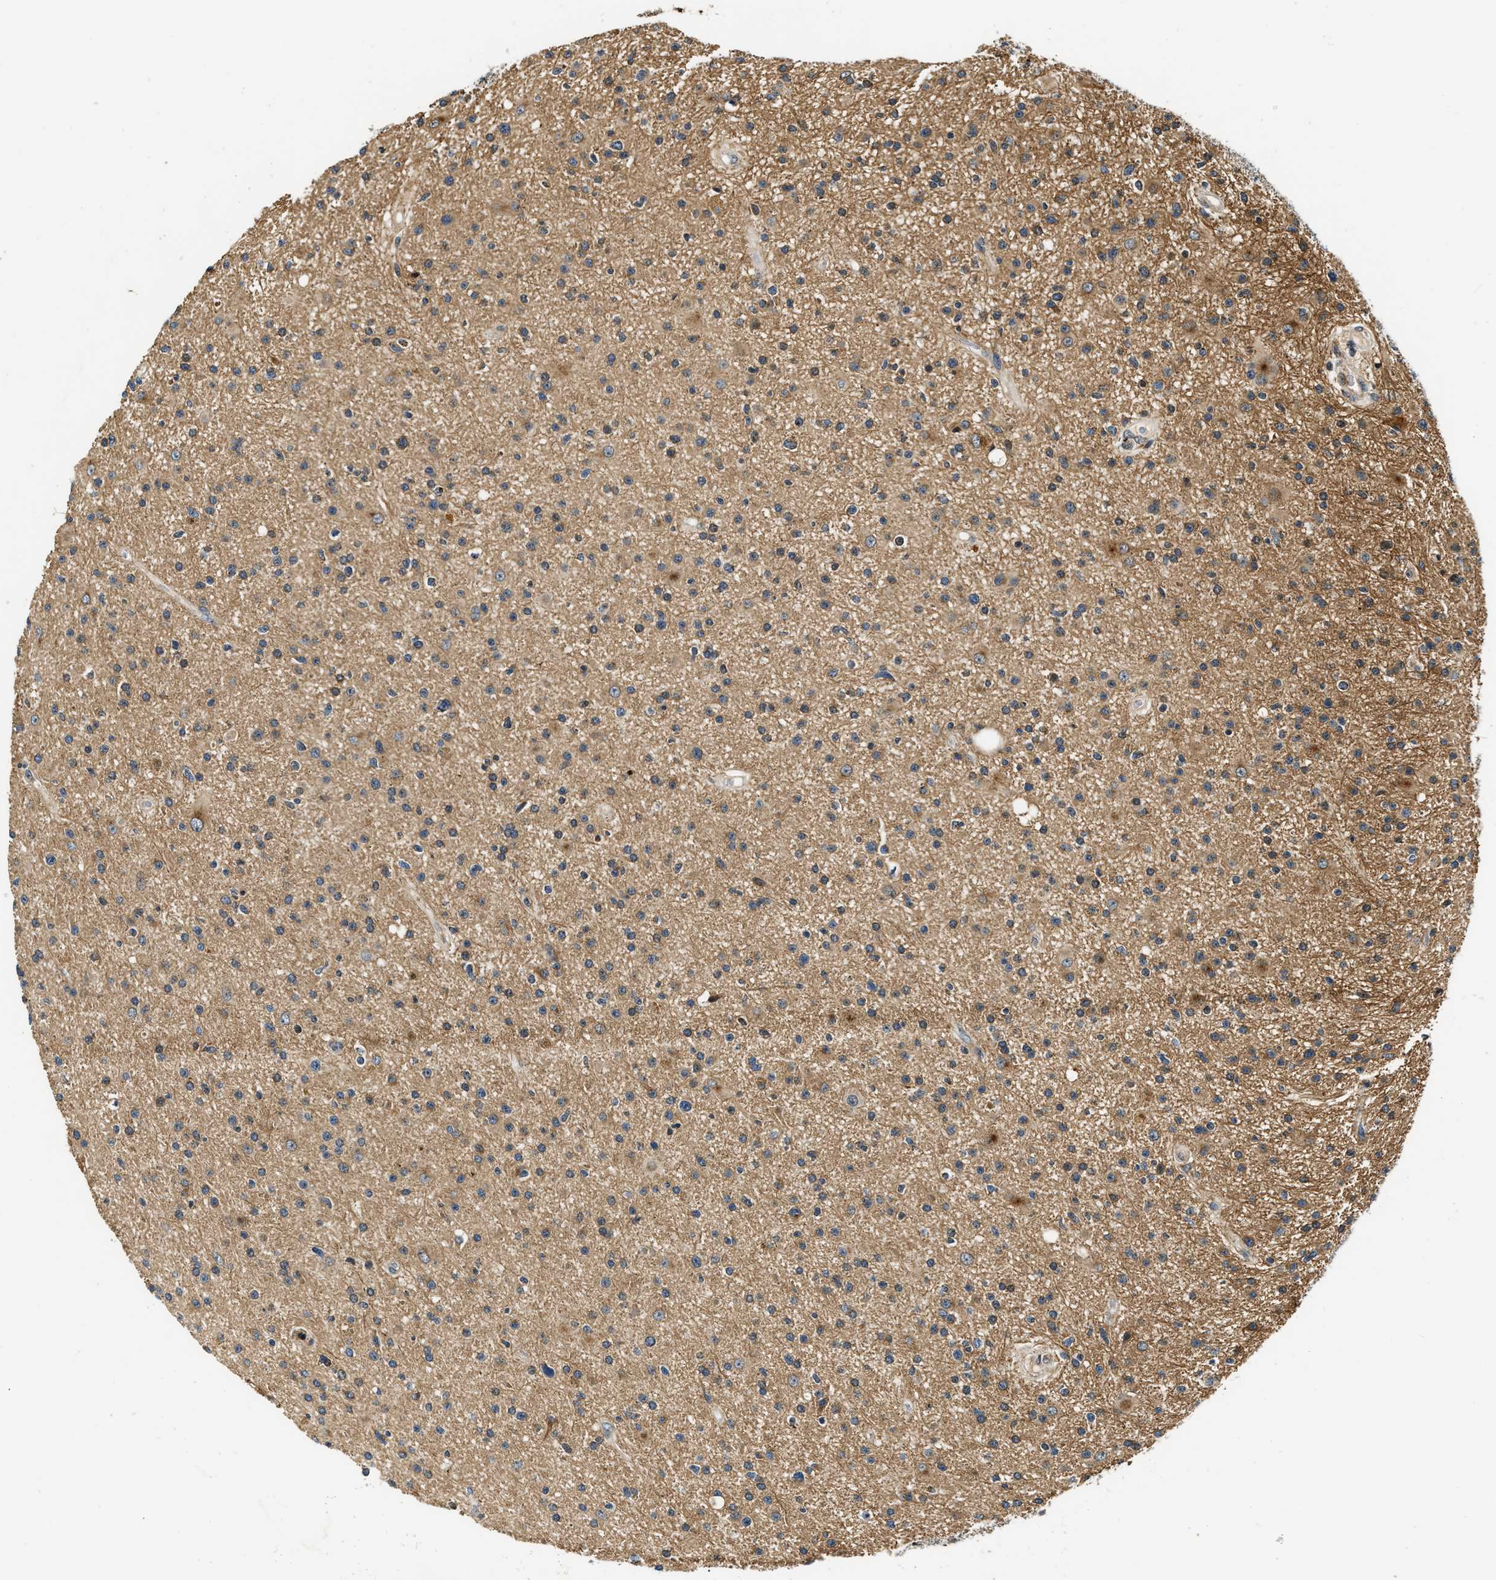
{"staining": {"intensity": "moderate", "quantity": "25%-75%", "location": "cytoplasmic/membranous"}, "tissue": "glioma", "cell_type": "Tumor cells", "image_type": "cancer", "snomed": [{"axis": "morphology", "description": "Glioma, malignant, High grade"}, {"axis": "topography", "description": "Brain"}], "caption": "Protein expression analysis of human glioma reveals moderate cytoplasmic/membranous expression in about 25%-75% of tumor cells.", "gene": "EXTL2", "patient": {"sex": "male", "age": 33}}